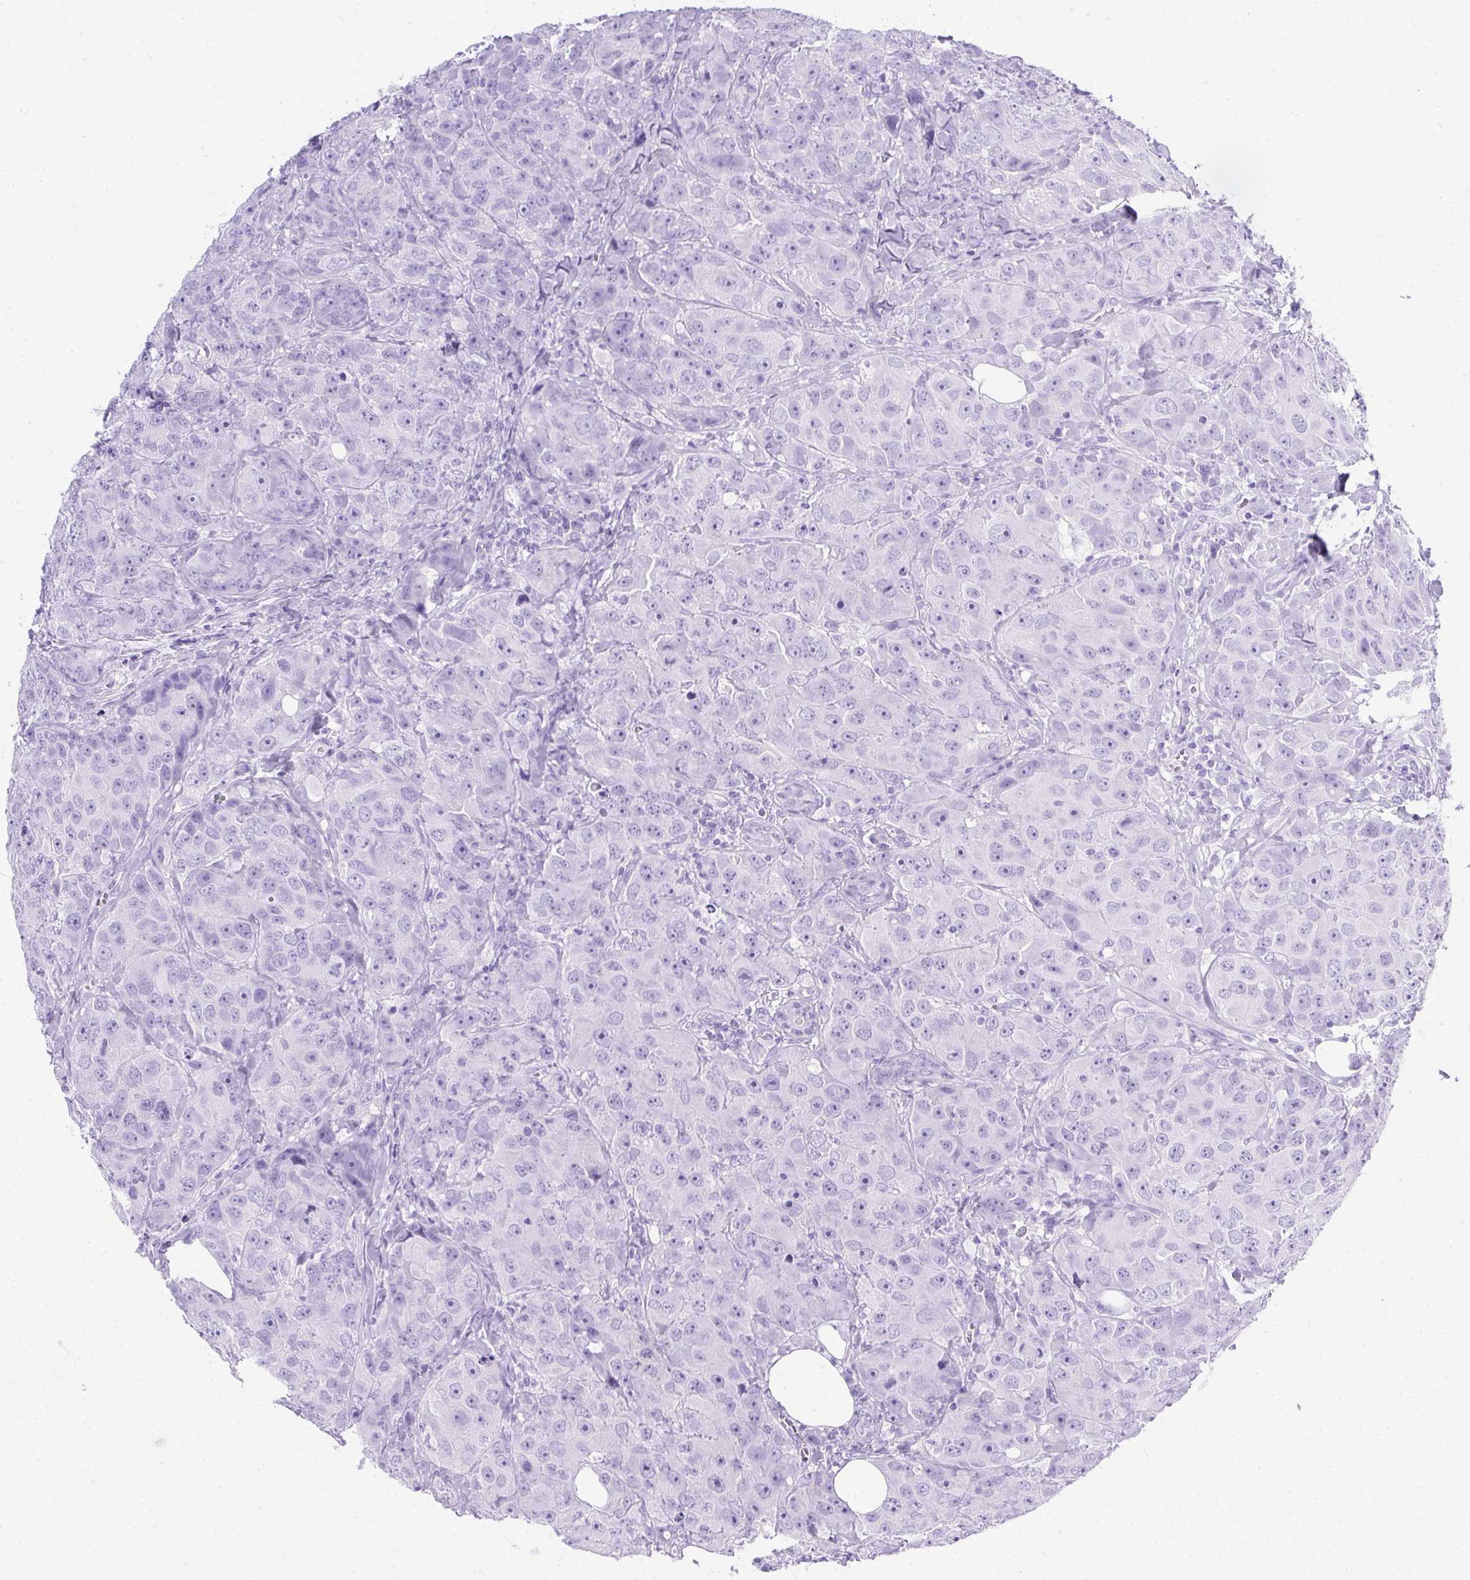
{"staining": {"intensity": "negative", "quantity": "none", "location": "none"}, "tissue": "breast cancer", "cell_type": "Tumor cells", "image_type": "cancer", "snomed": [{"axis": "morphology", "description": "Duct carcinoma"}, {"axis": "topography", "description": "Breast"}], "caption": "A histopathology image of breast cancer (invasive ductal carcinoma) stained for a protein reveals no brown staining in tumor cells.", "gene": "PVALB", "patient": {"sex": "female", "age": 43}}